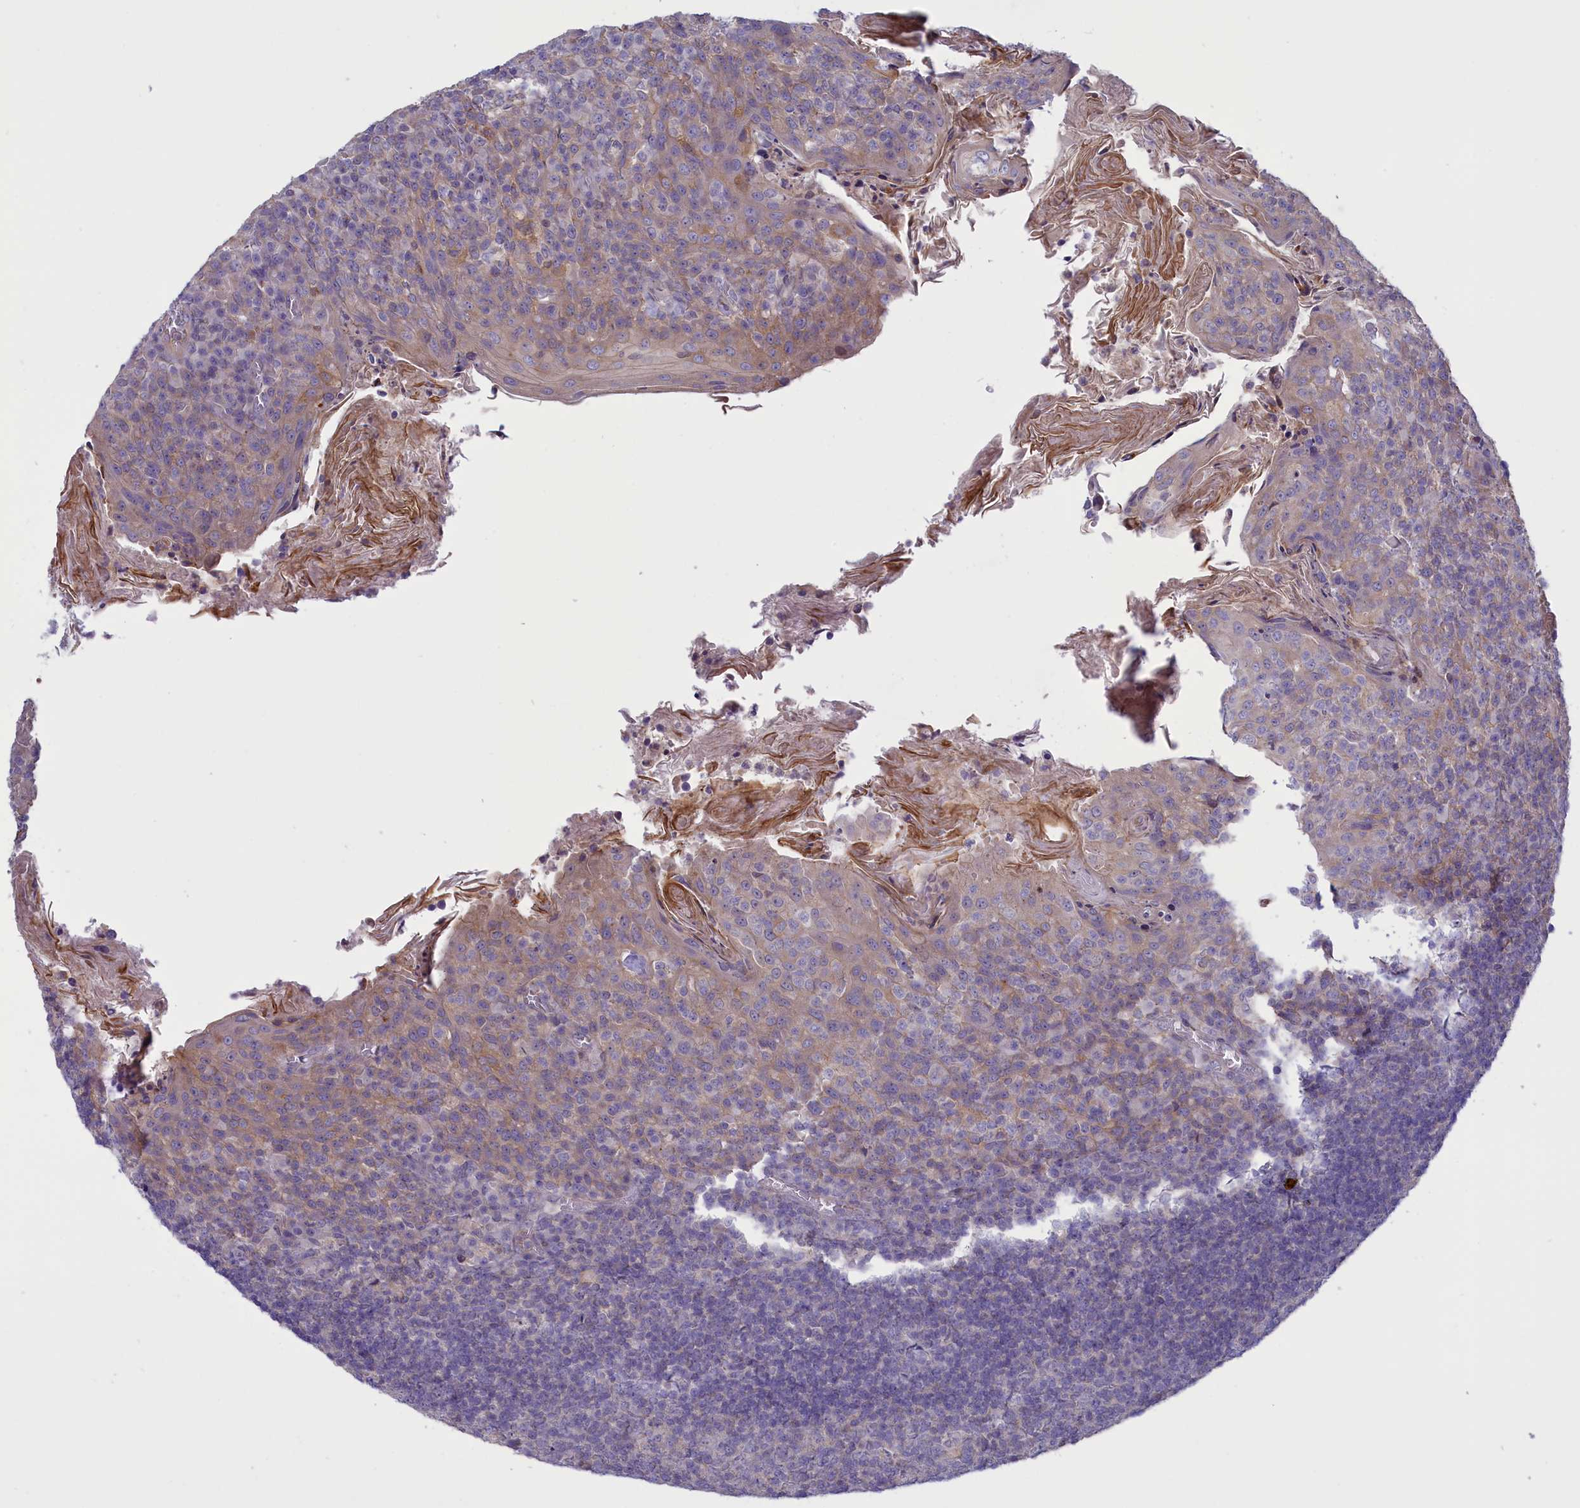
{"staining": {"intensity": "negative", "quantity": "none", "location": "none"}, "tissue": "tonsil", "cell_type": "Germinal center cells", "image_type": "normal", "snomed": [{"axis": "morphology", "description": "Normal tissue, NOS"}, {"axis": "topography", "description": "Tonsil"}], "caption": "A high-resolution image shows immunohistochemistry staining of unremarkable tonsil, which exhibits no significant positivity in germinal center cells.", "gene": "CORO2A", "patient": {"sex": "female", "age": 10}}